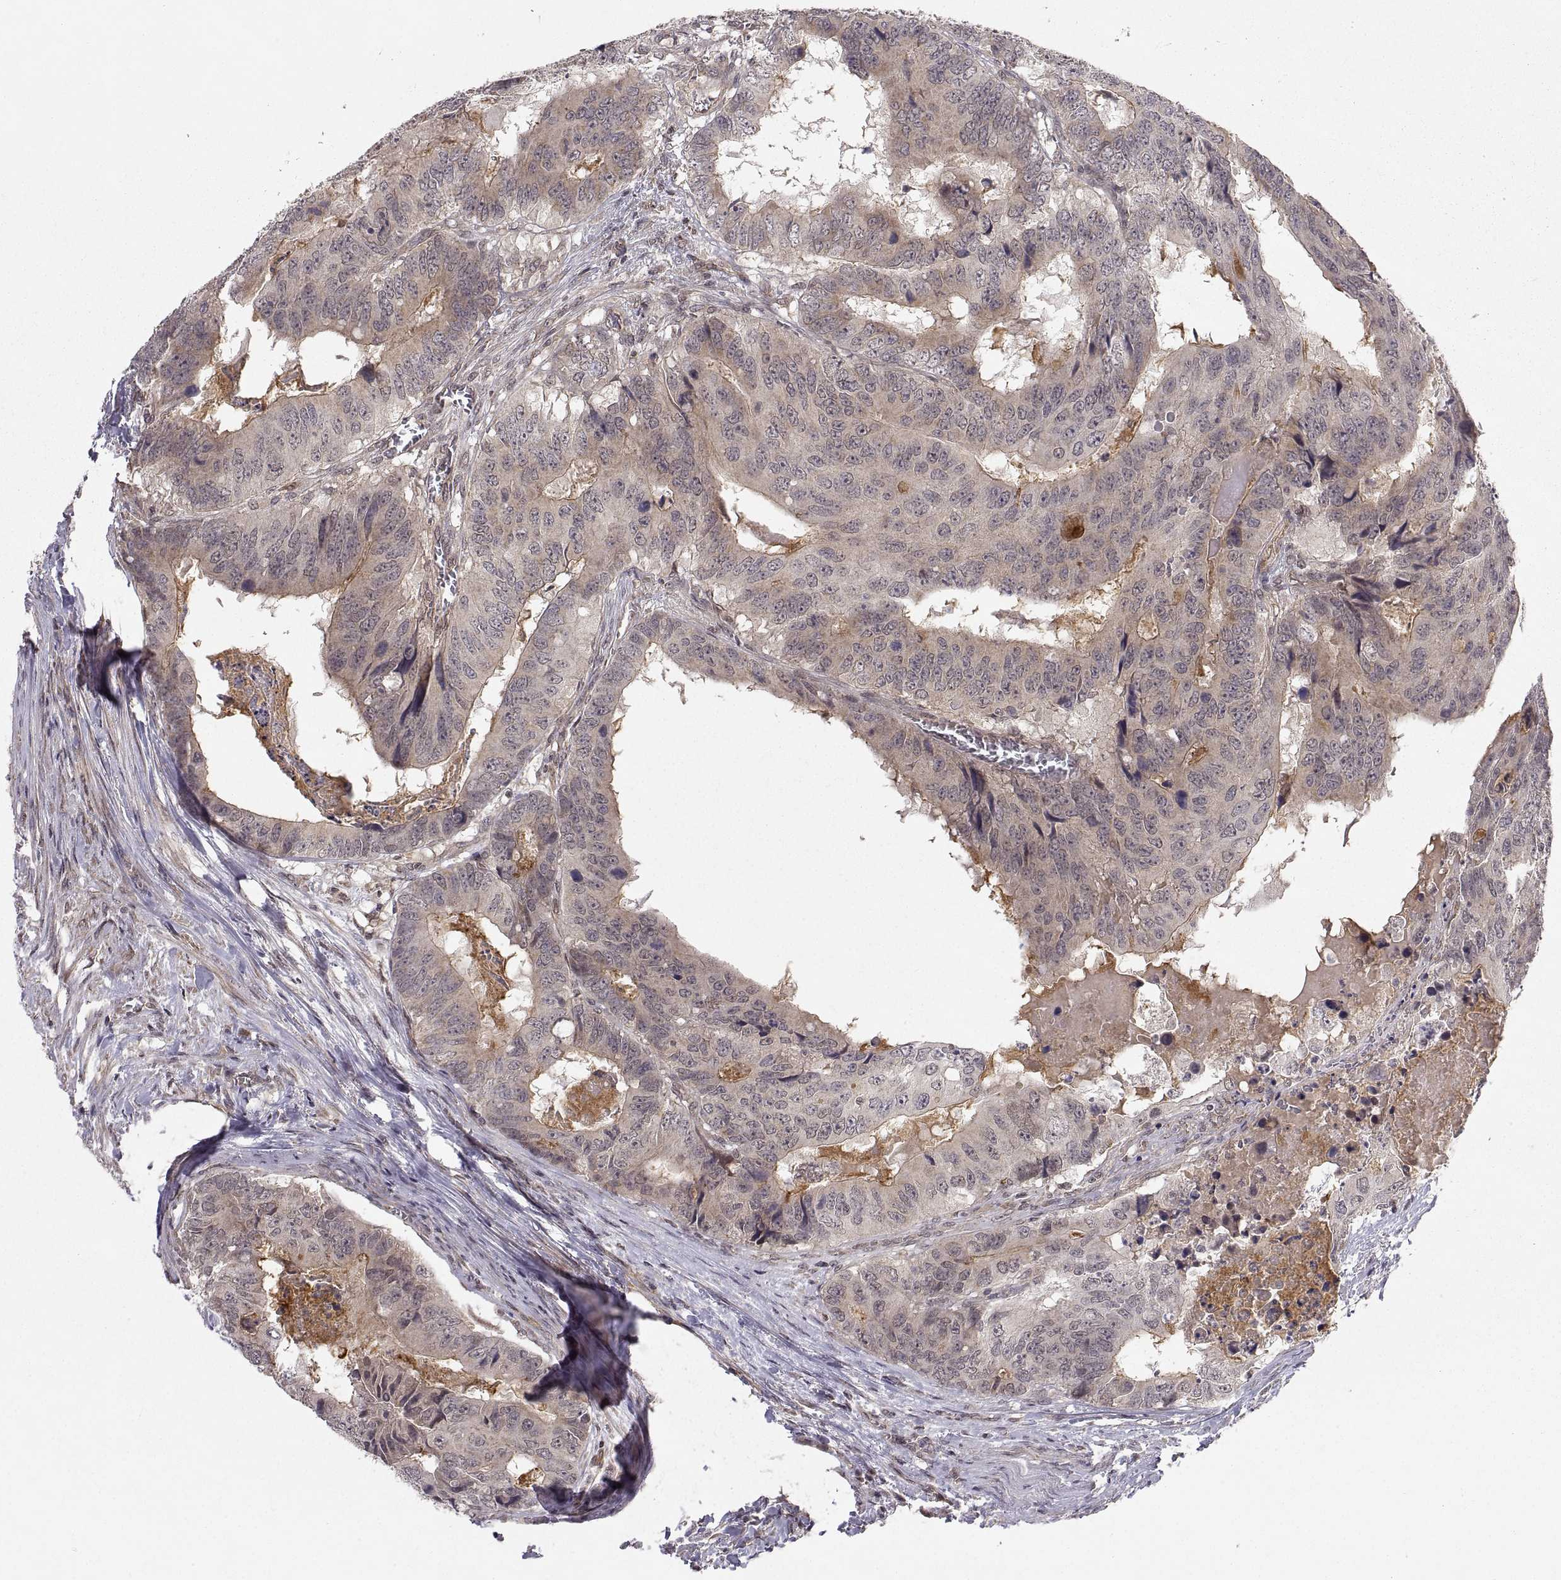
{"staining": {"intensity": "moderate", "quantity": "<25%", "location": "cytoplasmic/membranous"}, "tissue": "colorectal cancer", "cell_type": "Tumor cells", "image_type": "cancer", "snomed": [{"axis": "morphology", "description": "Adenocarcinoma, NOS"}, {"axis": "topography", "description": "Colon"}], "caption": "Immunohistochemistry of human colorectal cancer (adenocarcinoma) shows low levels of moderate cytoplasmic/membranous expression in about <25% of tumor cells. (Stains: DAB in brown, nuclei in blue, Microscopy: brightfield microscopy at high magnification).", "gene": "ABL2", "patient": {"sex": "male", "age": 79}}